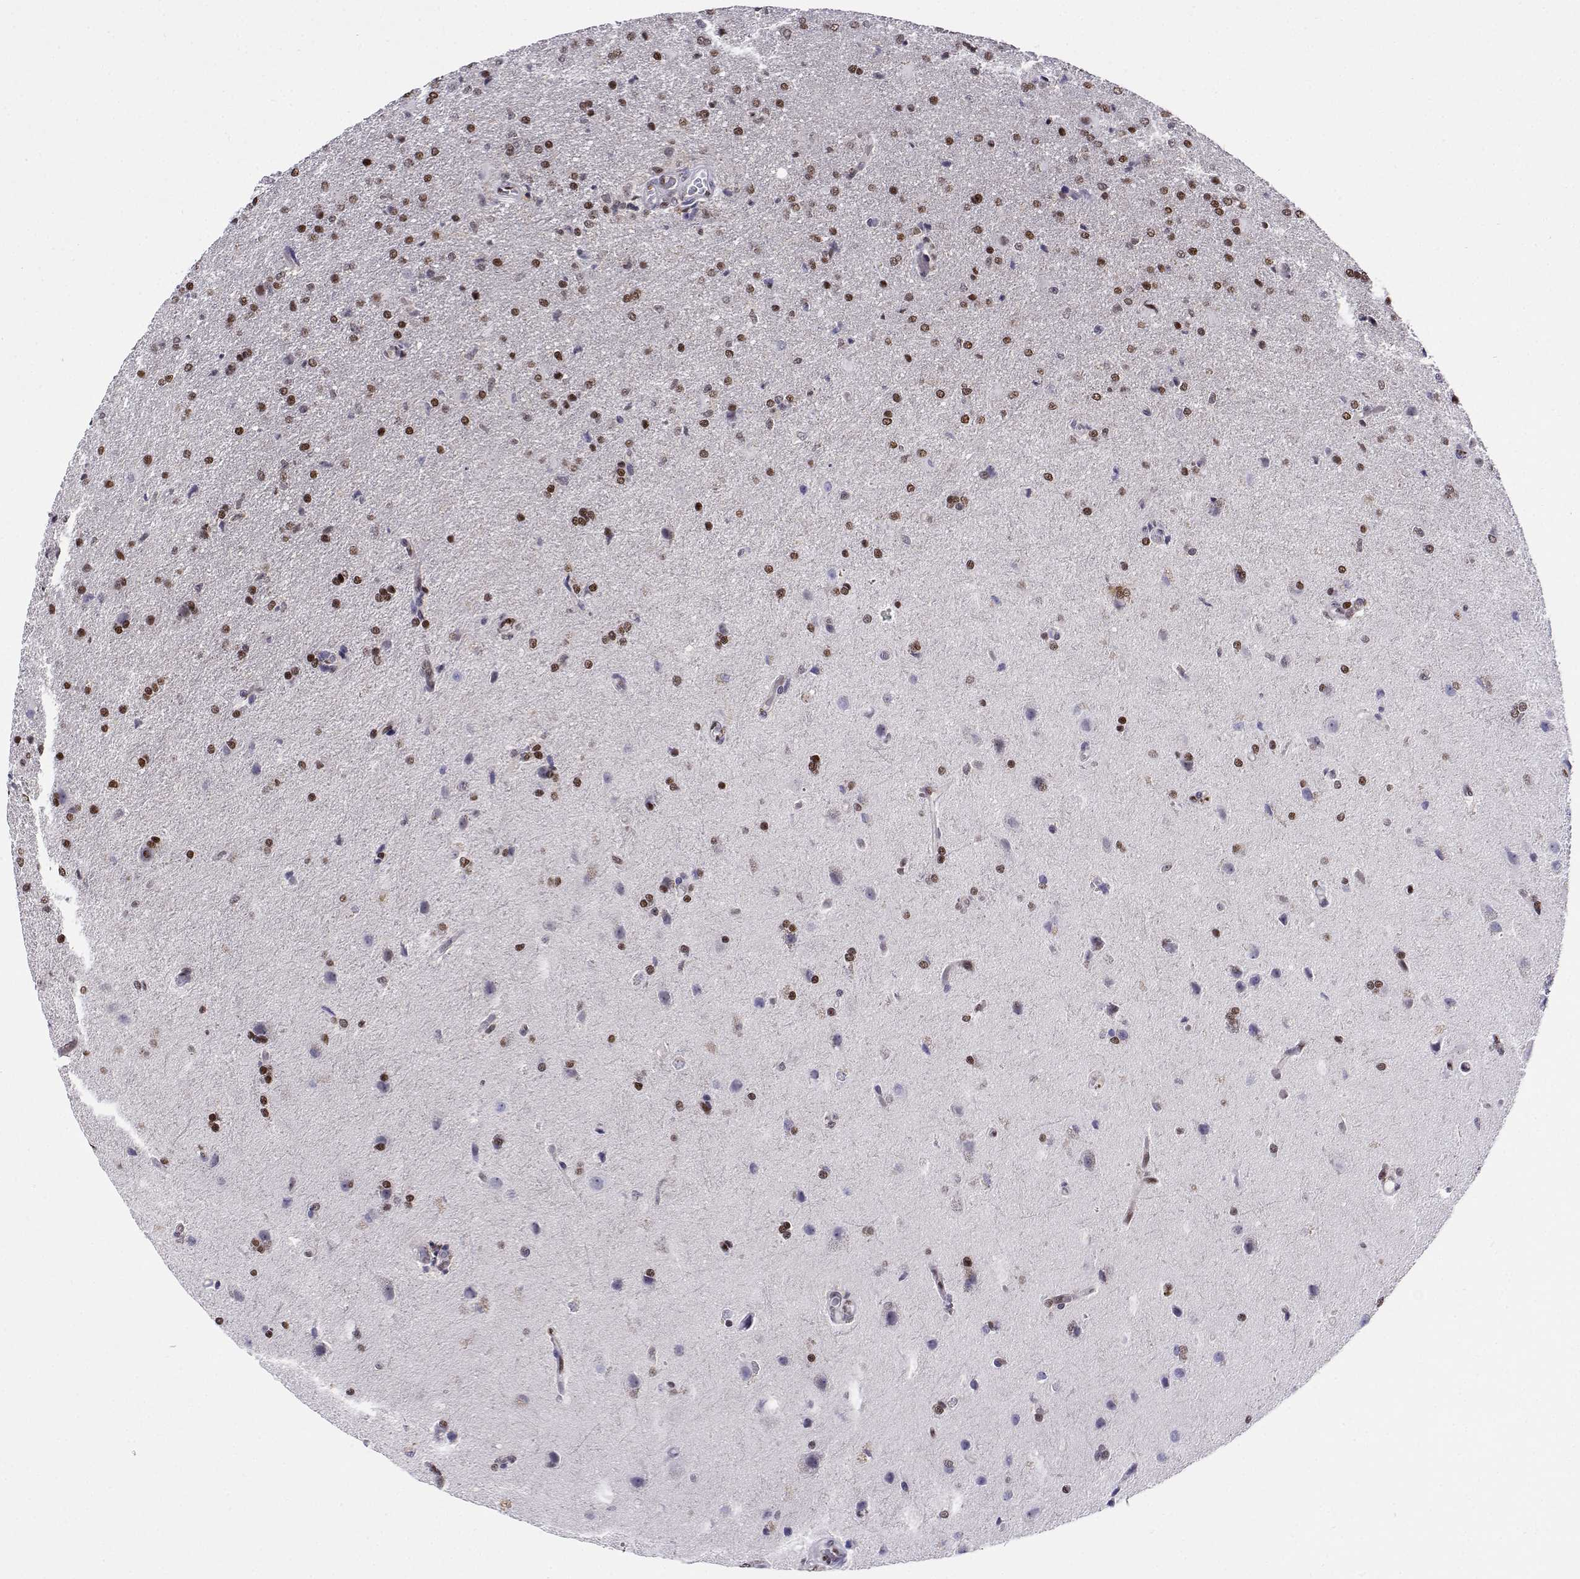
{"staining": {"intensity": "strong", "quantity": "25%-75%", "location": "nuclear"}, "tissue": "glioma", "cell_type": "Tumor cells", "image_type": "cancer", "snomed": [{"axis": "morphology", "description": "Glioma, malignant, High grade"}, {"axis": "topography", "description": "Brain"}], "caption": "Tumor cells exhibit strong nuclear positivity in about 25%-75% of cells in glioma. (DAB (3,3'-diaminobenzidine) IHC, brown staining for protein, blue staining for nuclei).", "gene": "ERF", "patient": {"sex": "male", "age": 68}}